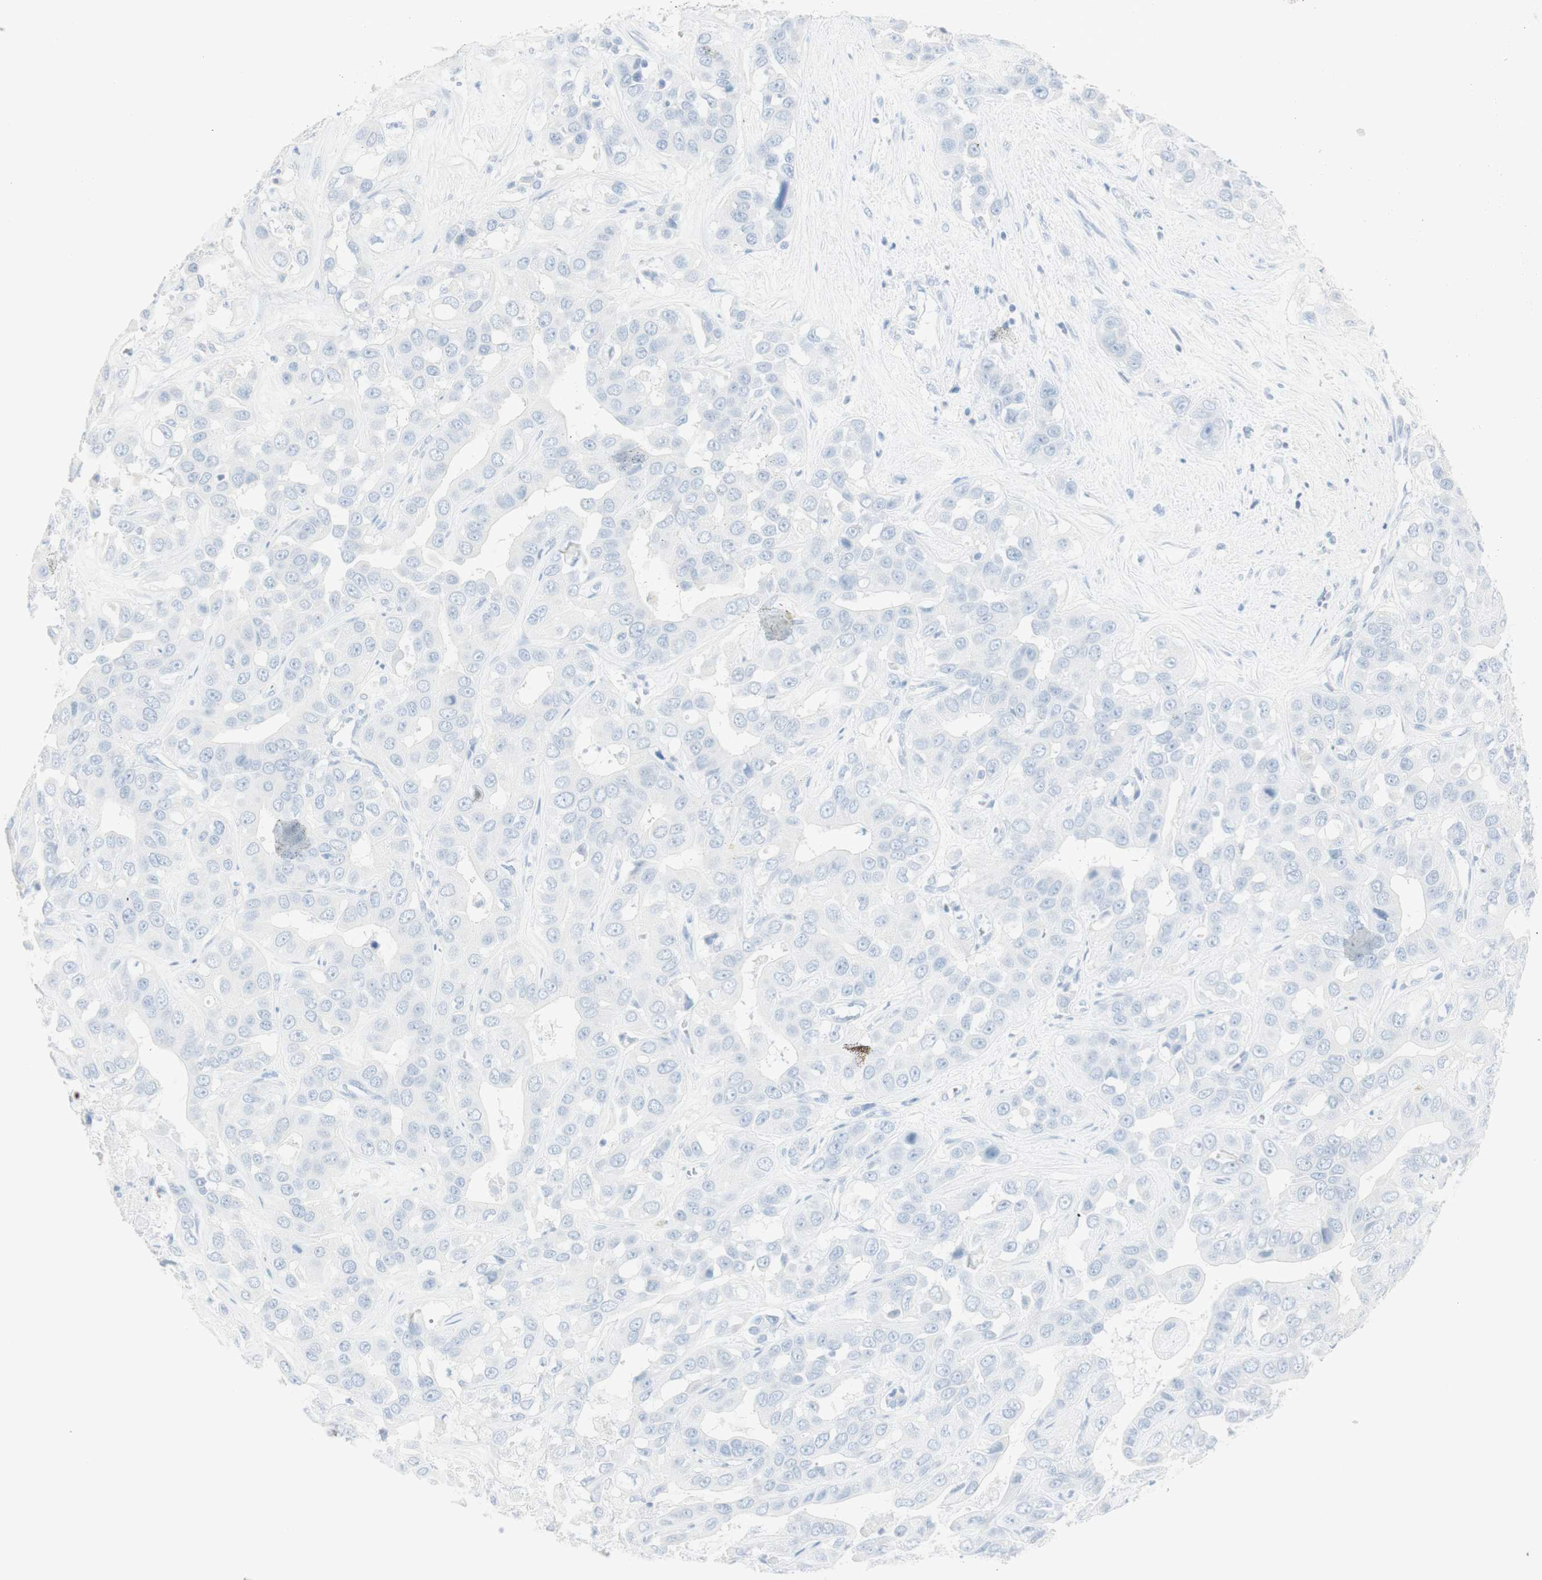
{"staining": {"intensity": "negative", "quantity": "none", "location": "none"}, "tissue": "liver cancer", "cell_type": "Tumor cells", "image_type": "cancer", "snomed": [{"axis": "morphology", "description": "Cholangiocarcinoma"}, {"axis": "topography", "description": "Liver"}], "caption": "Tumor cells are negative for protein expression in human liver cancer.", "gene": "NAPSA", "patient": {"sex": "female", "age": 52}}